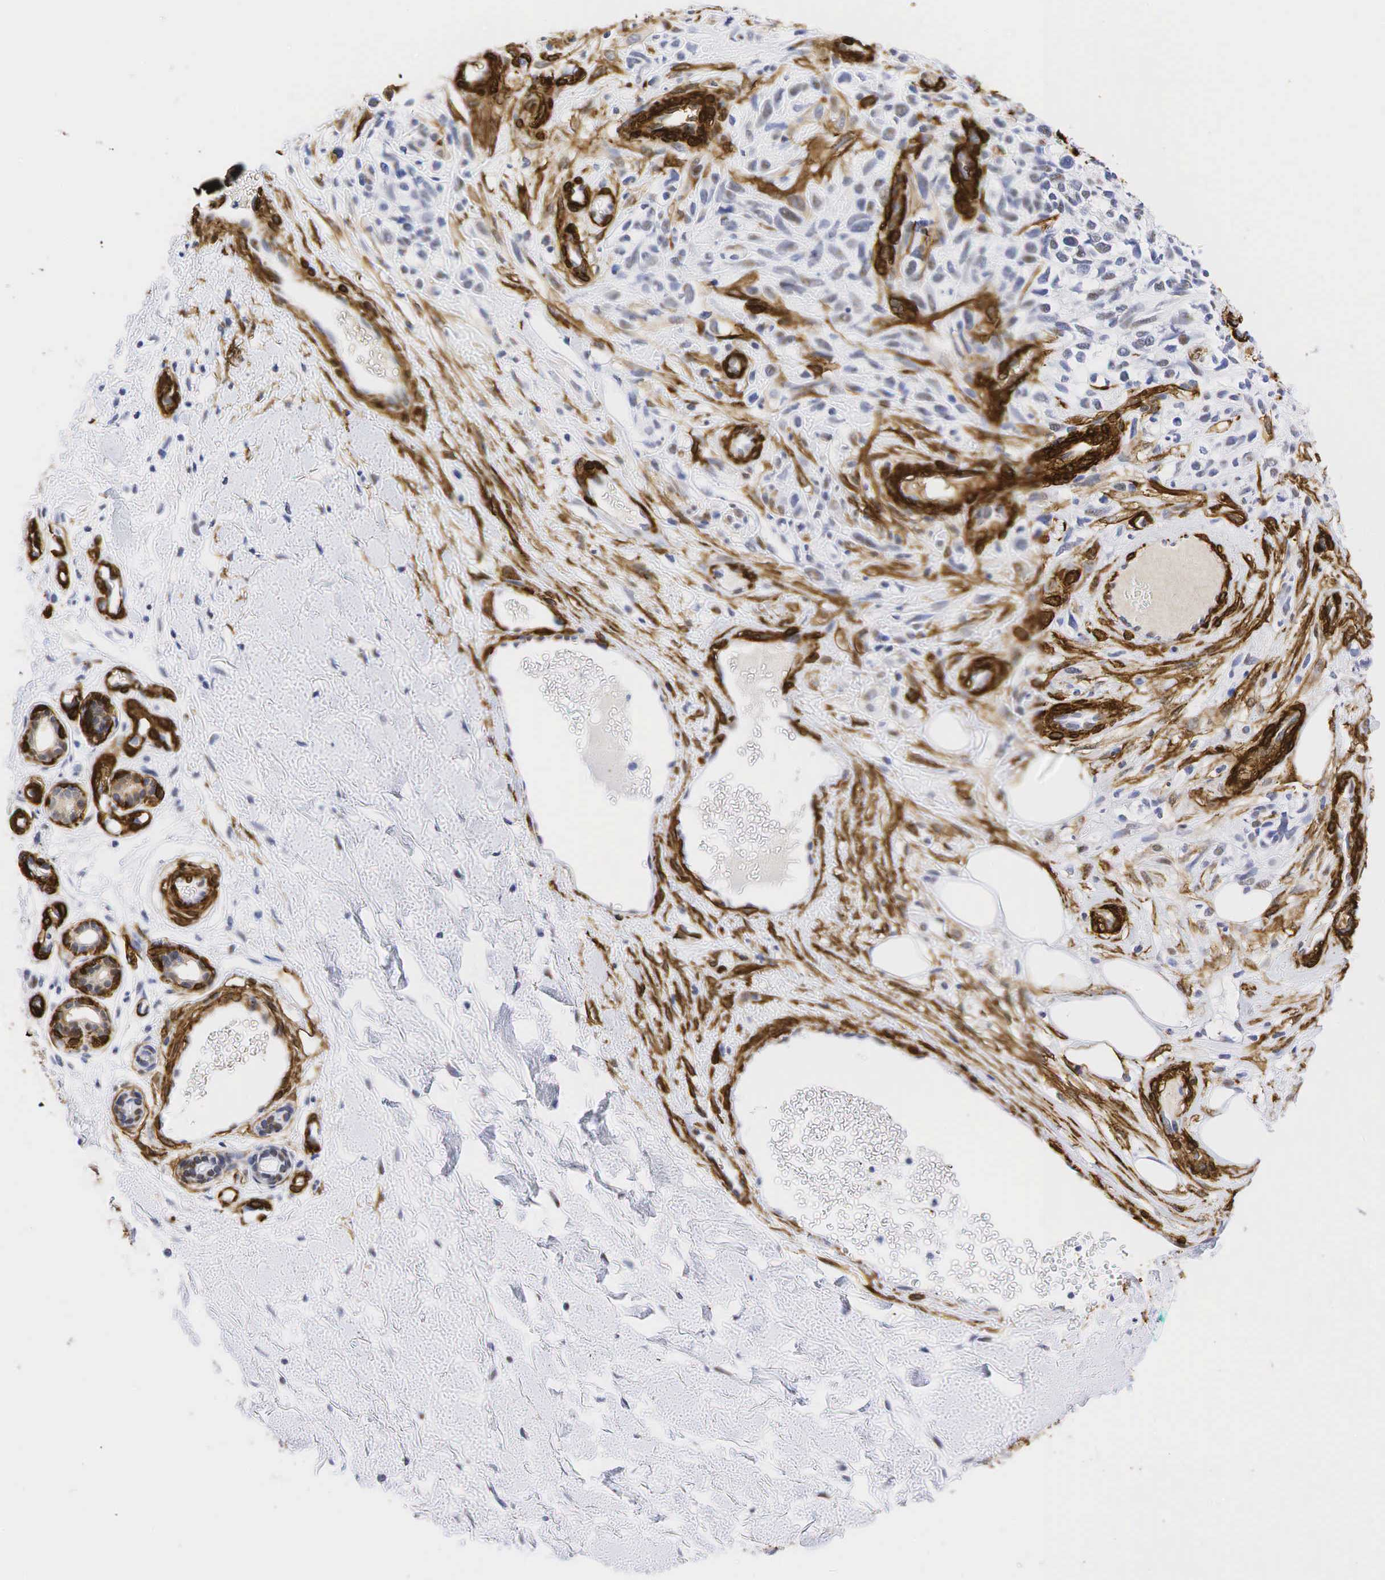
{"staining": {"intensity": "moderate", "quantity": "<25%", "location": "nuclear"}, "tissue": "melanoma", "cell_type": "Tumor cells", "image_type": "cancer", "snomed": [{"axis": "morphology", "description": "Malignant melanoma, NOS"}, {"axis": "topography", "description": "Skin"}], "caption": "Immunohistochemical staining of human malignant melanoma displays low levels of moderate nuclear protein expression in about <25% of tumor cells. (DAB (3,3'-diaminobenzidine) IHC, brown staining for protein, blue staining for nuclei).", "gene": "ACTA2", "patient": {"sex": "female", "age": 85}}